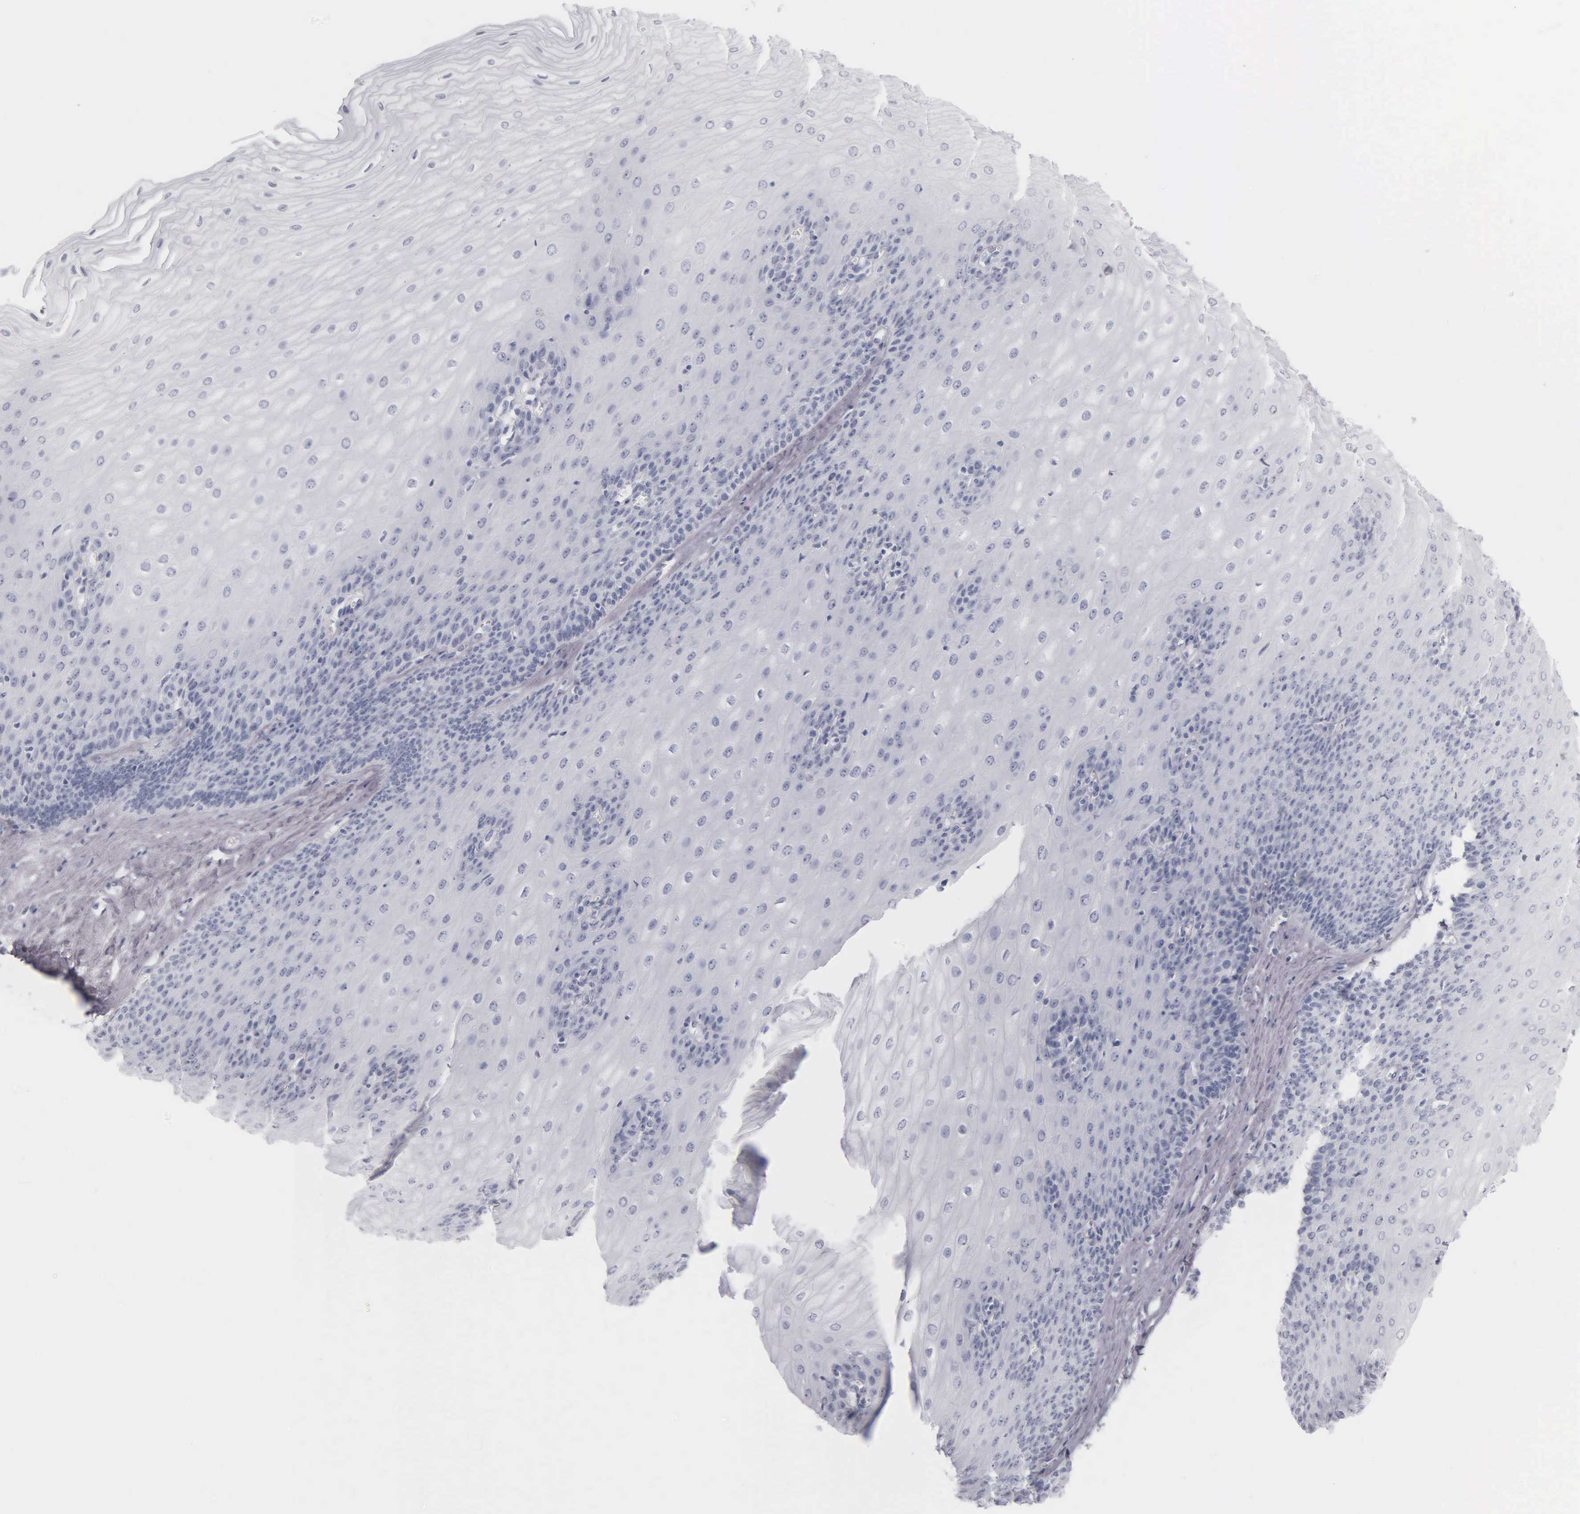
{"staining": {"intensity": "negative", "quantity": "none", "location": "none"}, "tissue": "esophagus", "cell_type": "Squamous epithelial cells", "image_type": "normal", "snomed": [{"axis": "morphology", "description": "Normal tissue, NOS"}, {"axis": "topography", "description": "Esophagus"}], "caption": "Squamous epithelial cells are negative for brown protein staining in benign esophagus. The staining is performed using DAB (3,3'-diaminobenzidine) brown chromogen with nuclei counter-stained in using hematoxylin.", "gene": "KRT20", "patient": {"sex": "male", "age": 65}}